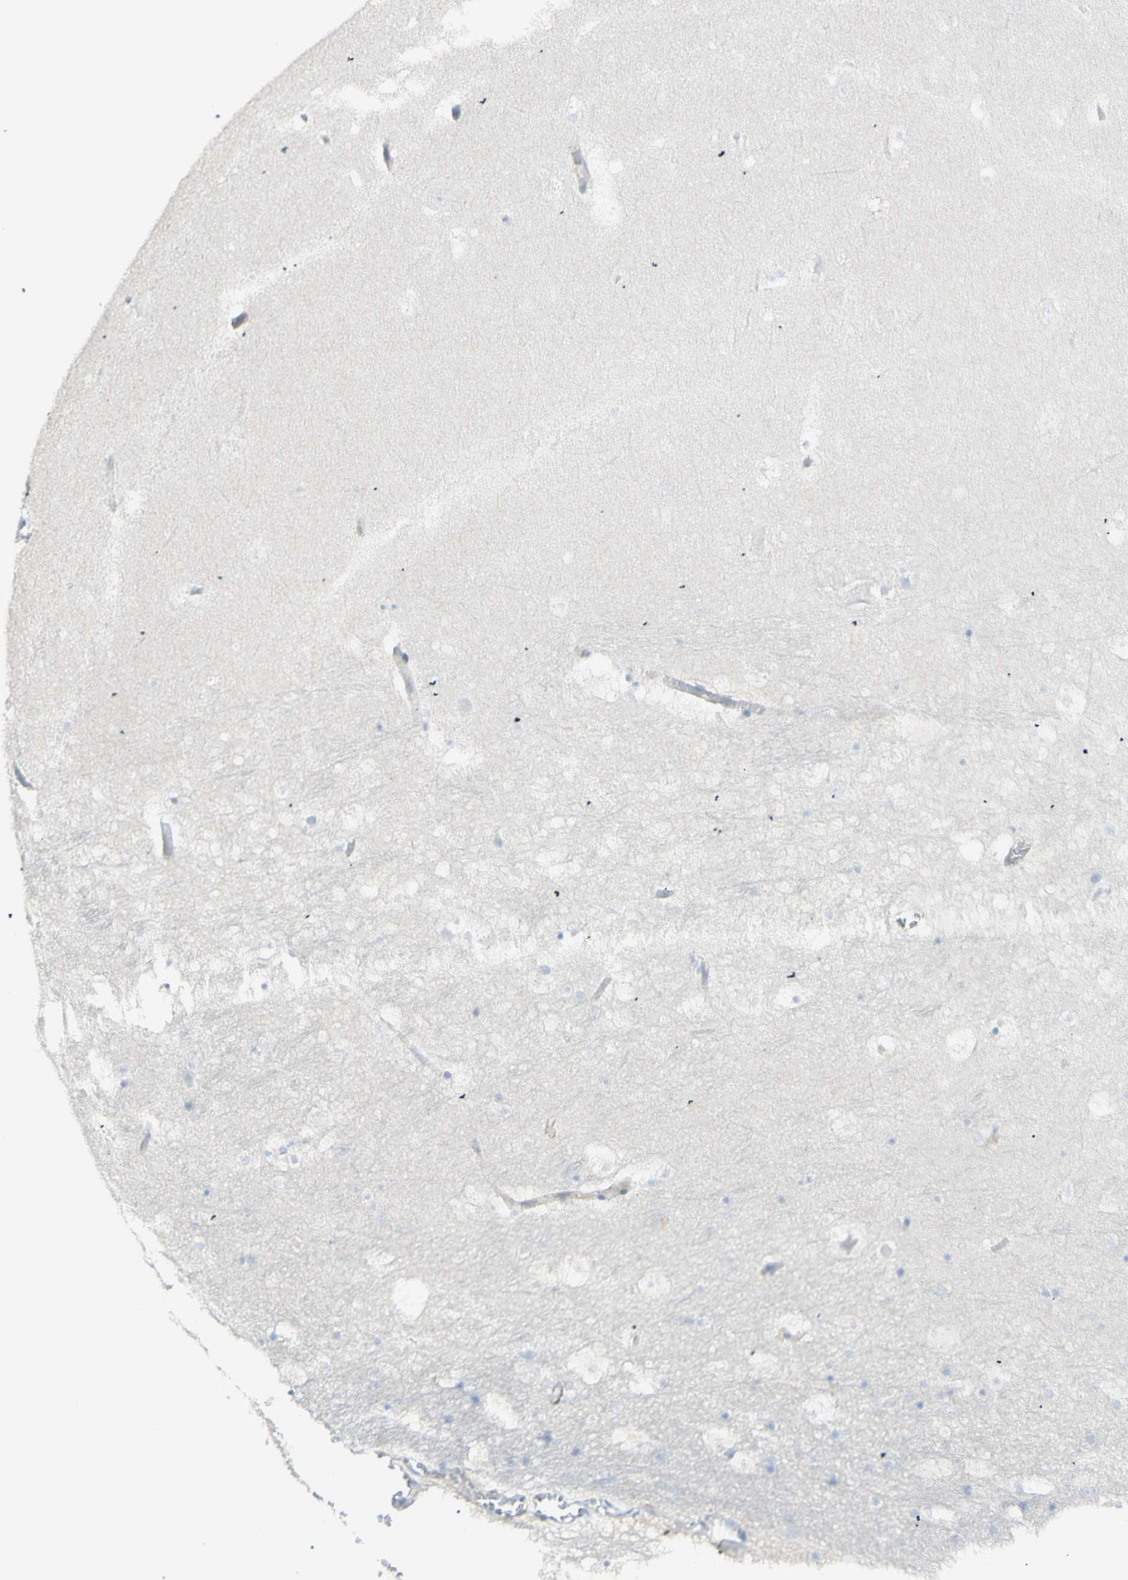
{"staining": {"intensity": "negative", "quantity": "none", "location": "none"}, "tissue": "hippocampus", "cell_type": "Glial cells", "image_type": "normal", "snomed": [{"axis": "morphology", "description": "Normal tissue, NOS"}, {"axis": "topography", "description": "Hippocampus"}], "caption": "There is no significant positivity in glial cells of hippocampus. (DAB (3,3'-diaminobenzidine) IHC, high magnification).", "gene": "NDST4", "patient": {"sex": "male", "age": 45}}